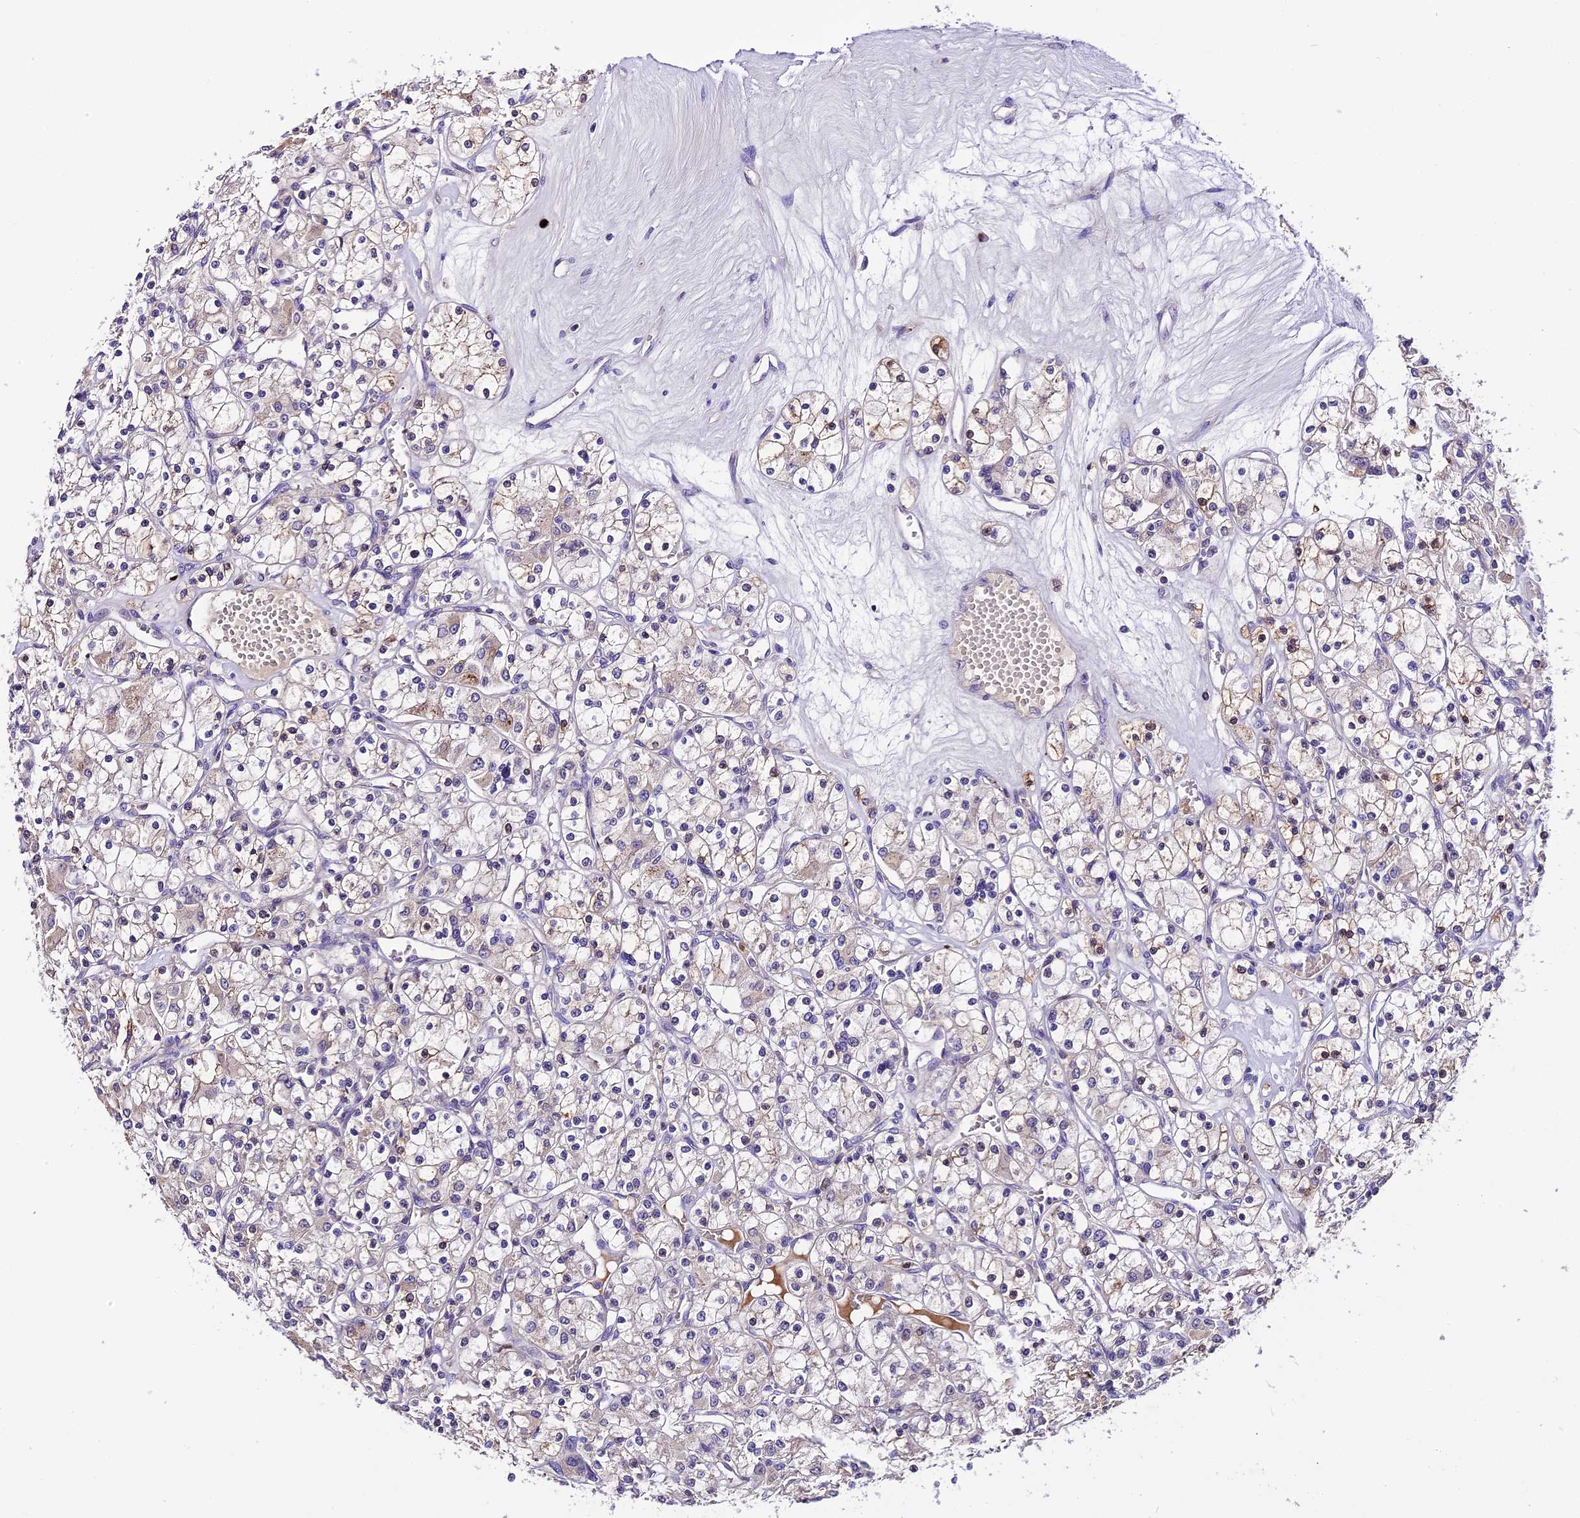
{"staining": {"intensity": "moderate", "quantity": "<25%", "location": "cytoplasmic/membranous"}, "tissue": "renal cancer", "cell_type": "Tumor cells", "image_type": "cancer", "snomed": [{"axis": "morphology", "description": "Adenocarcinoma, NOS"}, {"axis": "topography", "description": "Kidney"}], "caption": "Immunohistochemical staining of renal adenocarcinoma demonstrates moderate cytoplasmic/membranous protein positivity in approximately <25% of tumor cells. (DAB = brown stain, brightfield microscopy at high magnification).", "gene": "MAP3K7CL", "patient": {"sex": "female", "age": 59}}